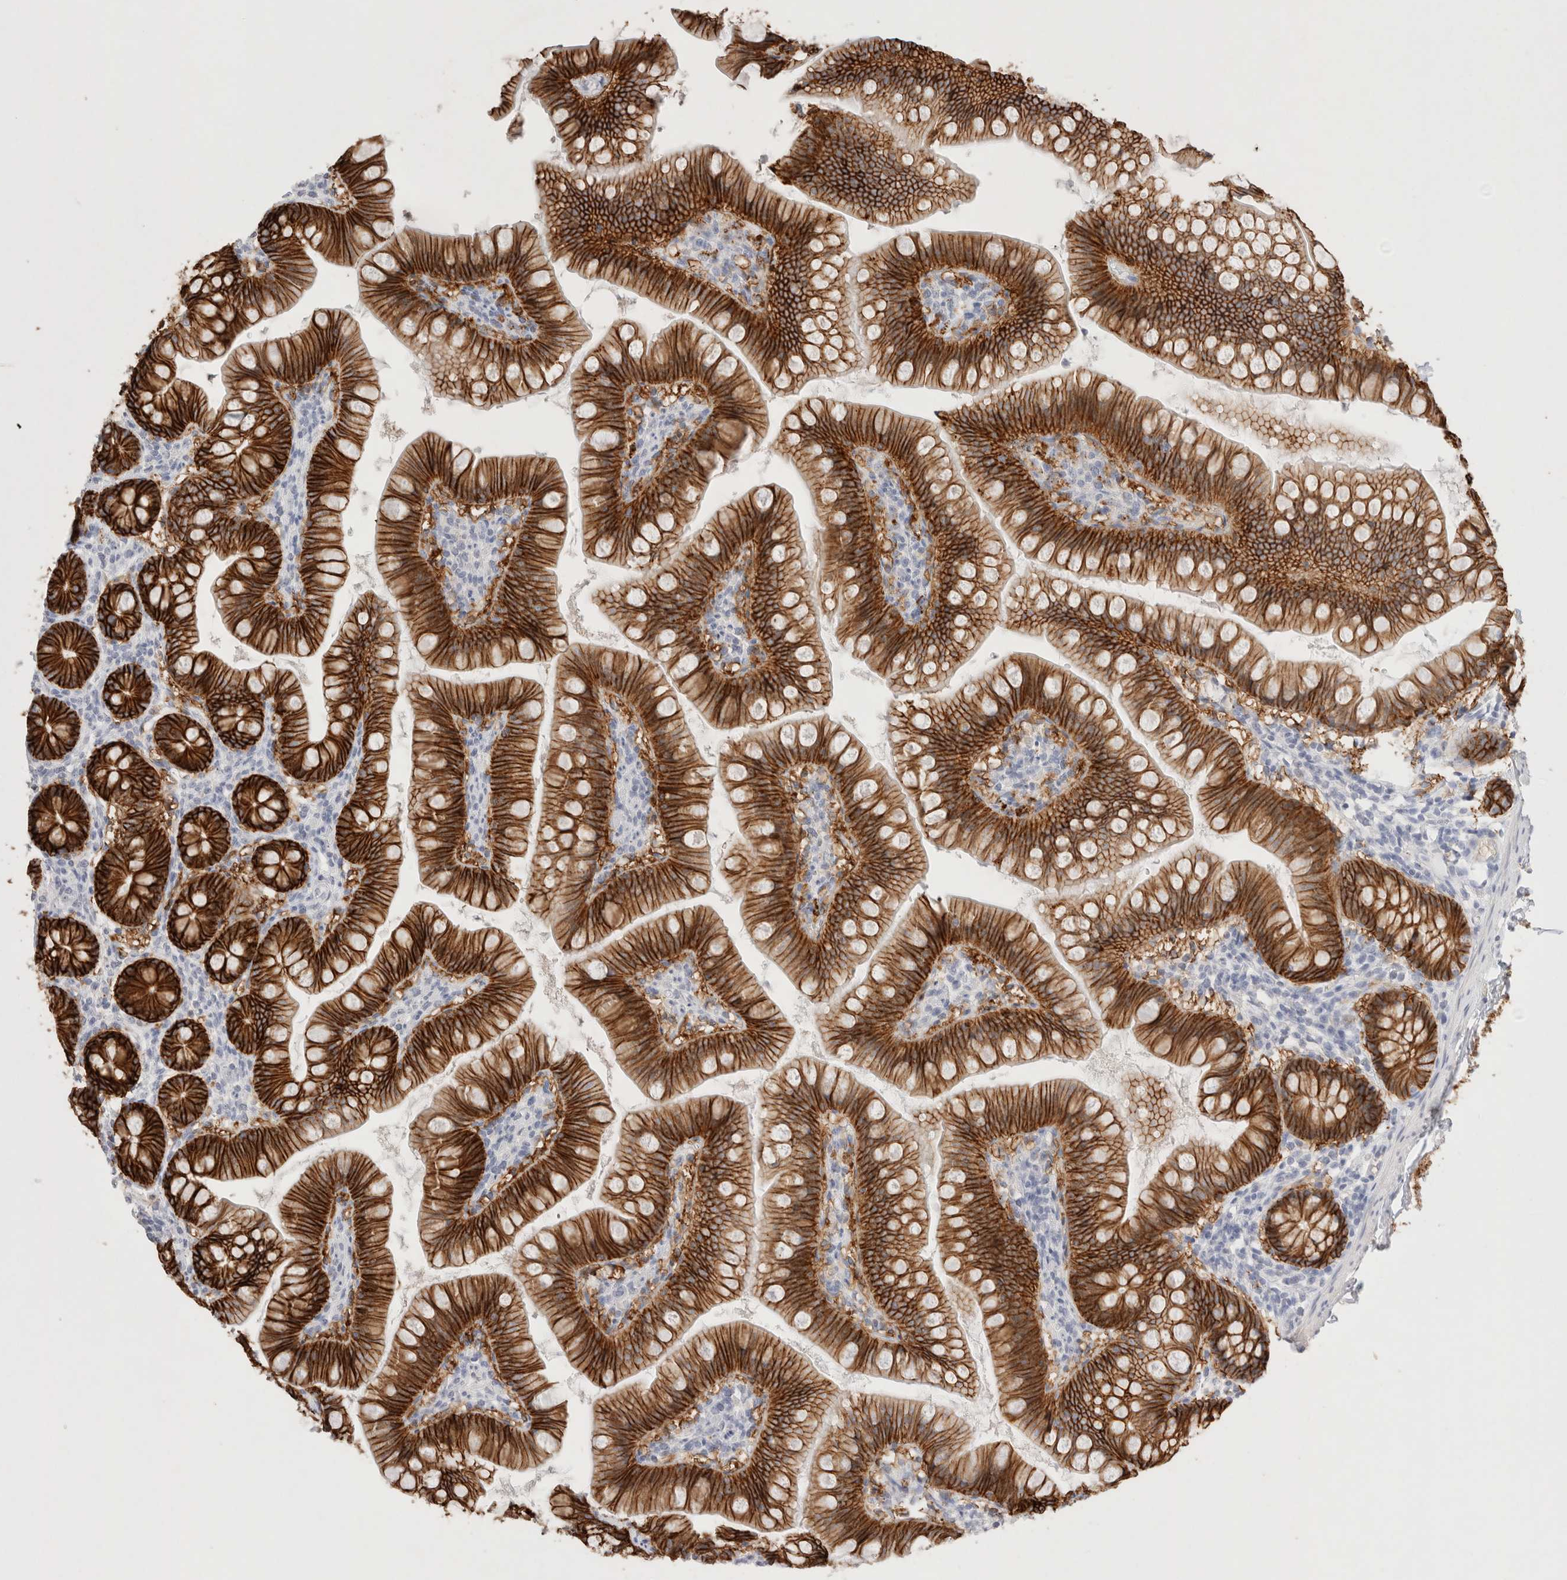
{"staining": {"intensity": "strong", "quantity": ">75%", "location": "cytoplasmic/membranous"}, "tissue": "small intestine", "cell_type": "Glandular cells", "image_type": "normal", "snomed": [{"axis": "morphology", "description": "Normal tissue, NOS"}, {"axis": "topography", "description": "Small intestine"}], "caption": "Human small intestine stained for a protein (brown) exhibits strong cytoplasmic/membranous positive staining in approximately >75% of glandular cells.", "gene": "EPCAM", "patient": {"sex": "male", "age": 7}}